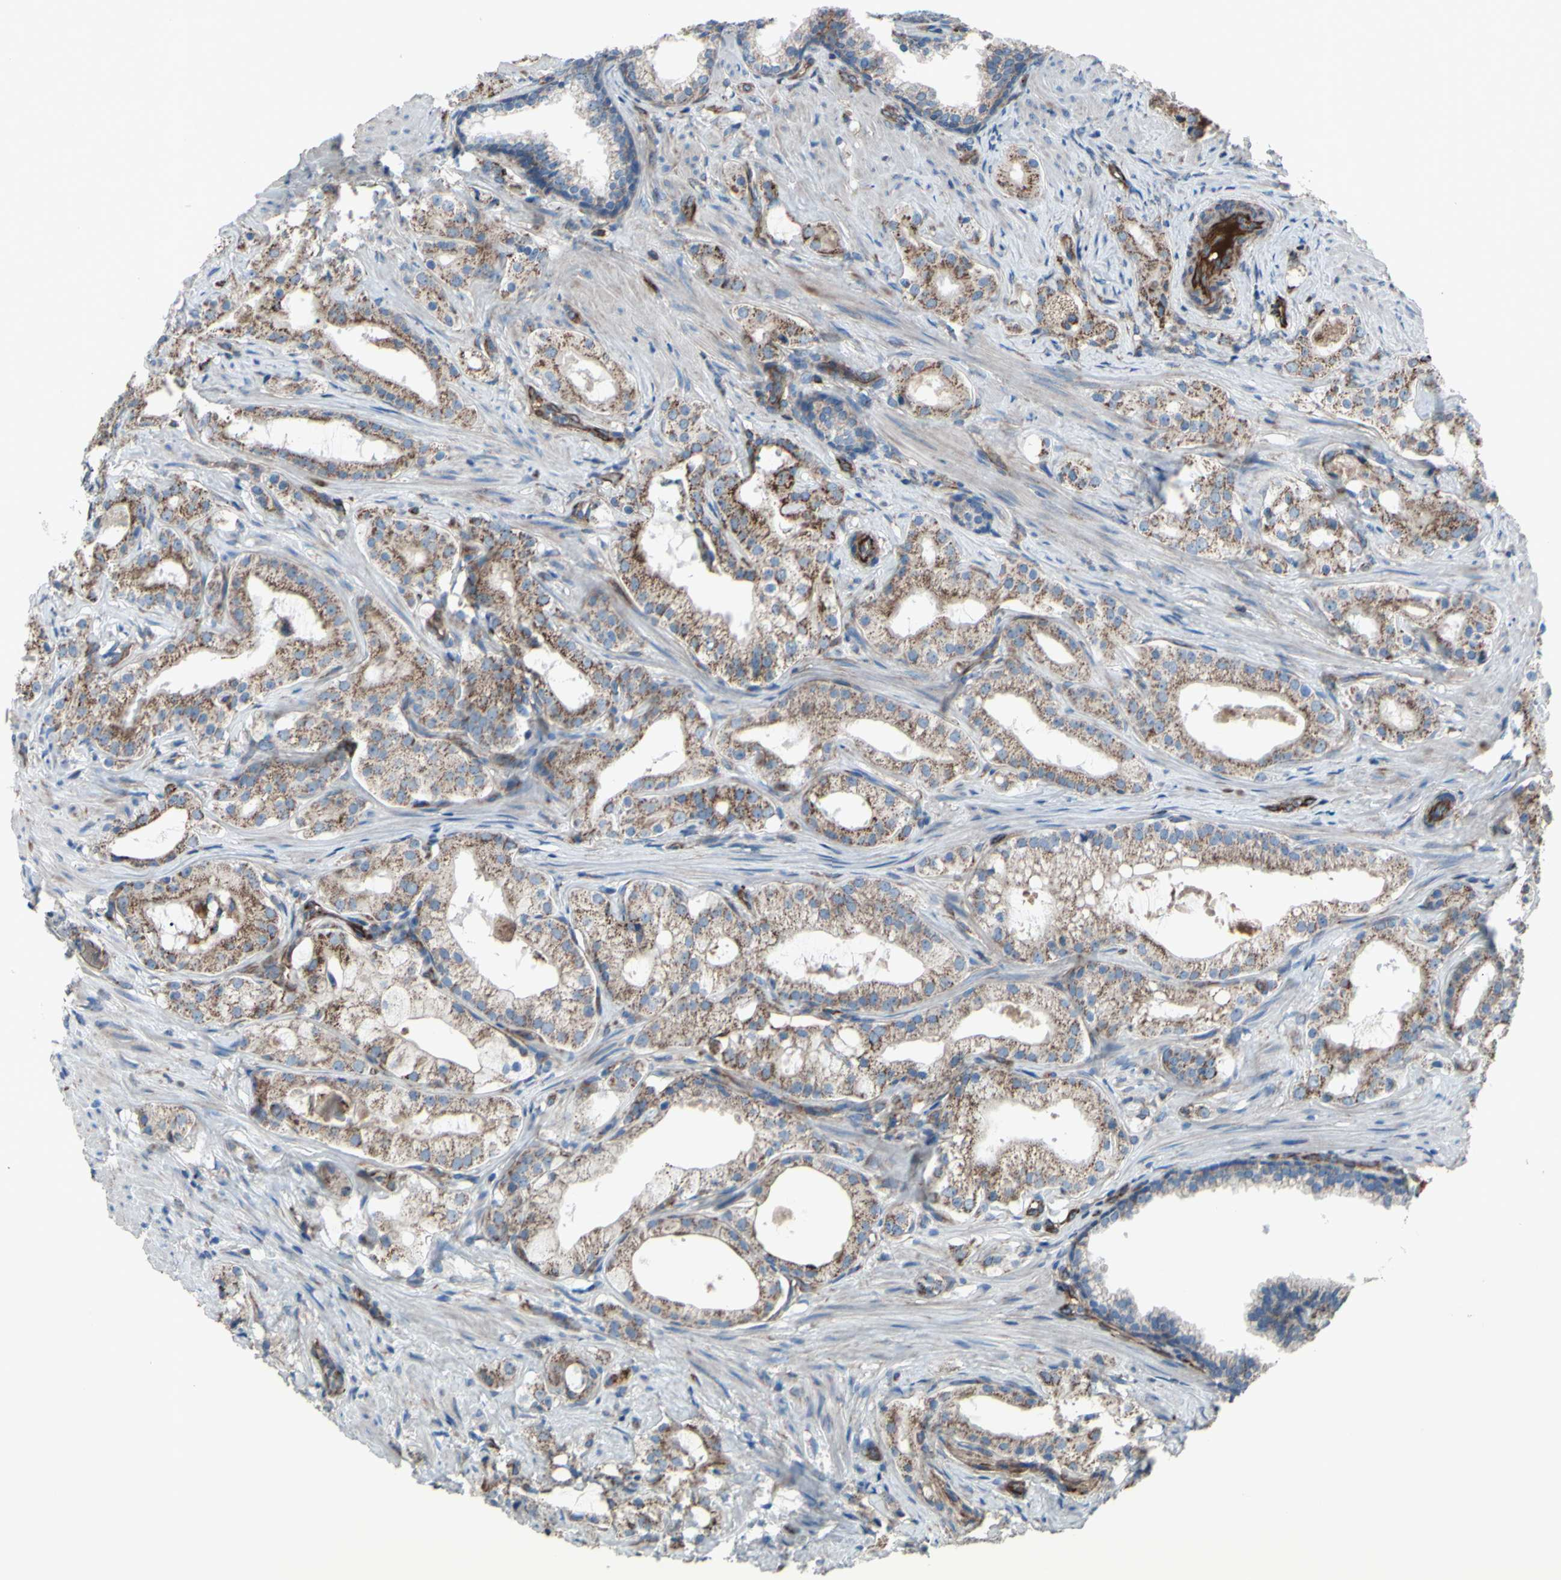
{"staining": {"intensity": "moderate", "quantity": ">75%", "location": "cytoplasmic/membranous"}, "tissue": "prostate cancer", "cell_type": "Tumor cells", "image_type": "cancer", "snomed": [{"axis": "morphology", "description": "Adenocarcinoma, Low grade"}, {"axis": "topography", "description": "Prostate"}], "caption": "This micrograph demonstrates immunohistochemistry staining of adenocarcinoma (low-grade) (prostate), with medium moderate cytoplasmic/membranous staining in about >75% of tumor cells.", "gene": "EMC7", "patient": {"sex": "male", "age": 59}}